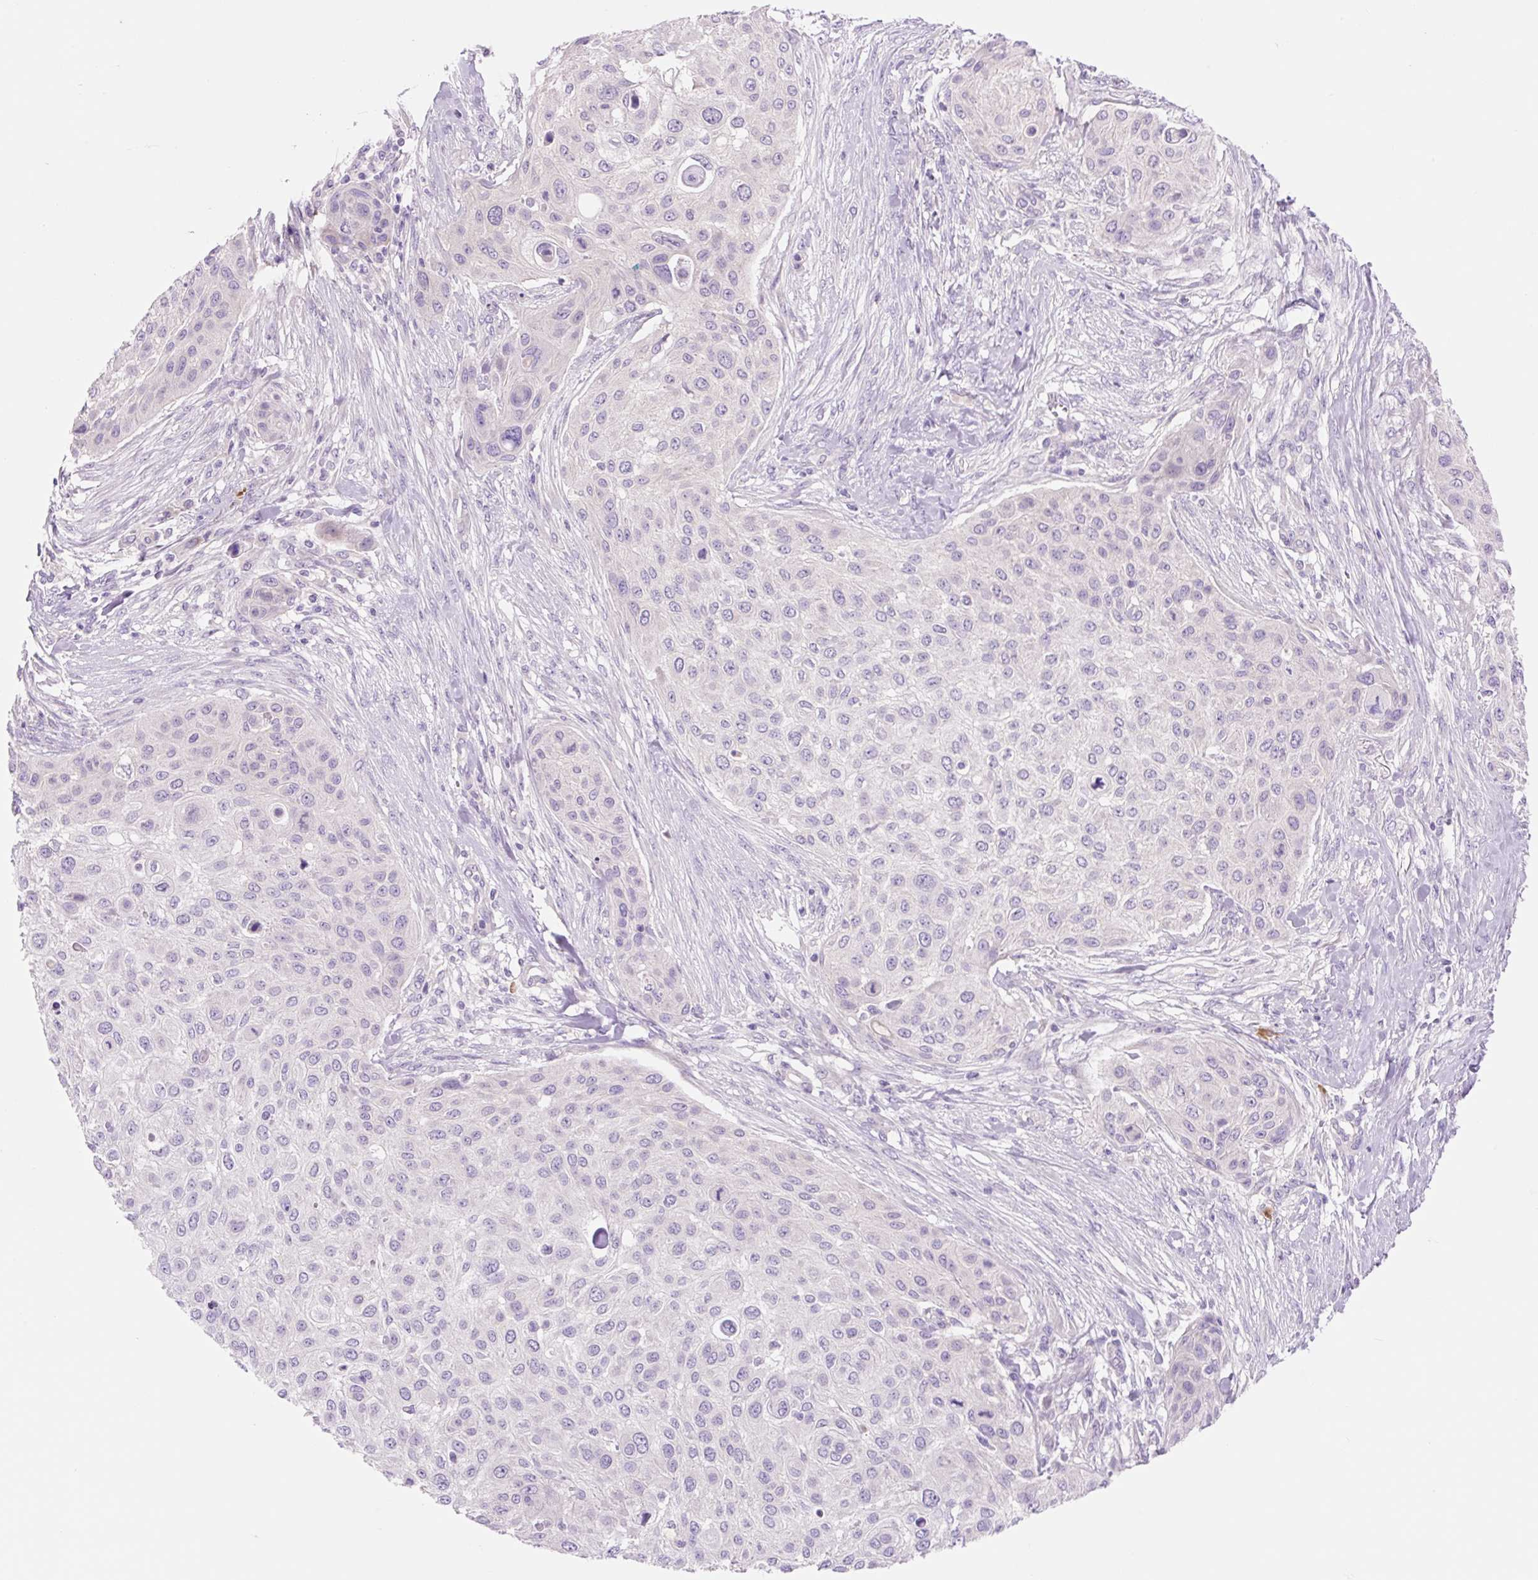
{"staining": {"intensity": "negative", "quantity": "none", "location": "none"}, "tissue": "skin cancer", "cell_type": "Tumor cells", "image_type": "cancer", "snomed": [{"axis": "morphology", "description": "Squamous cell carcinoma, NOS"}, {"axis": "topography", "description": "Skin"}], "caption": "A high-resolution histopathology image shows immunohistochemistry (IHC) staining of skin squamous cell carcinoma, which shows no significant staining in tumor cells.", "gene": "CELF6", "patient": {"sex": "female", "age": 87}}